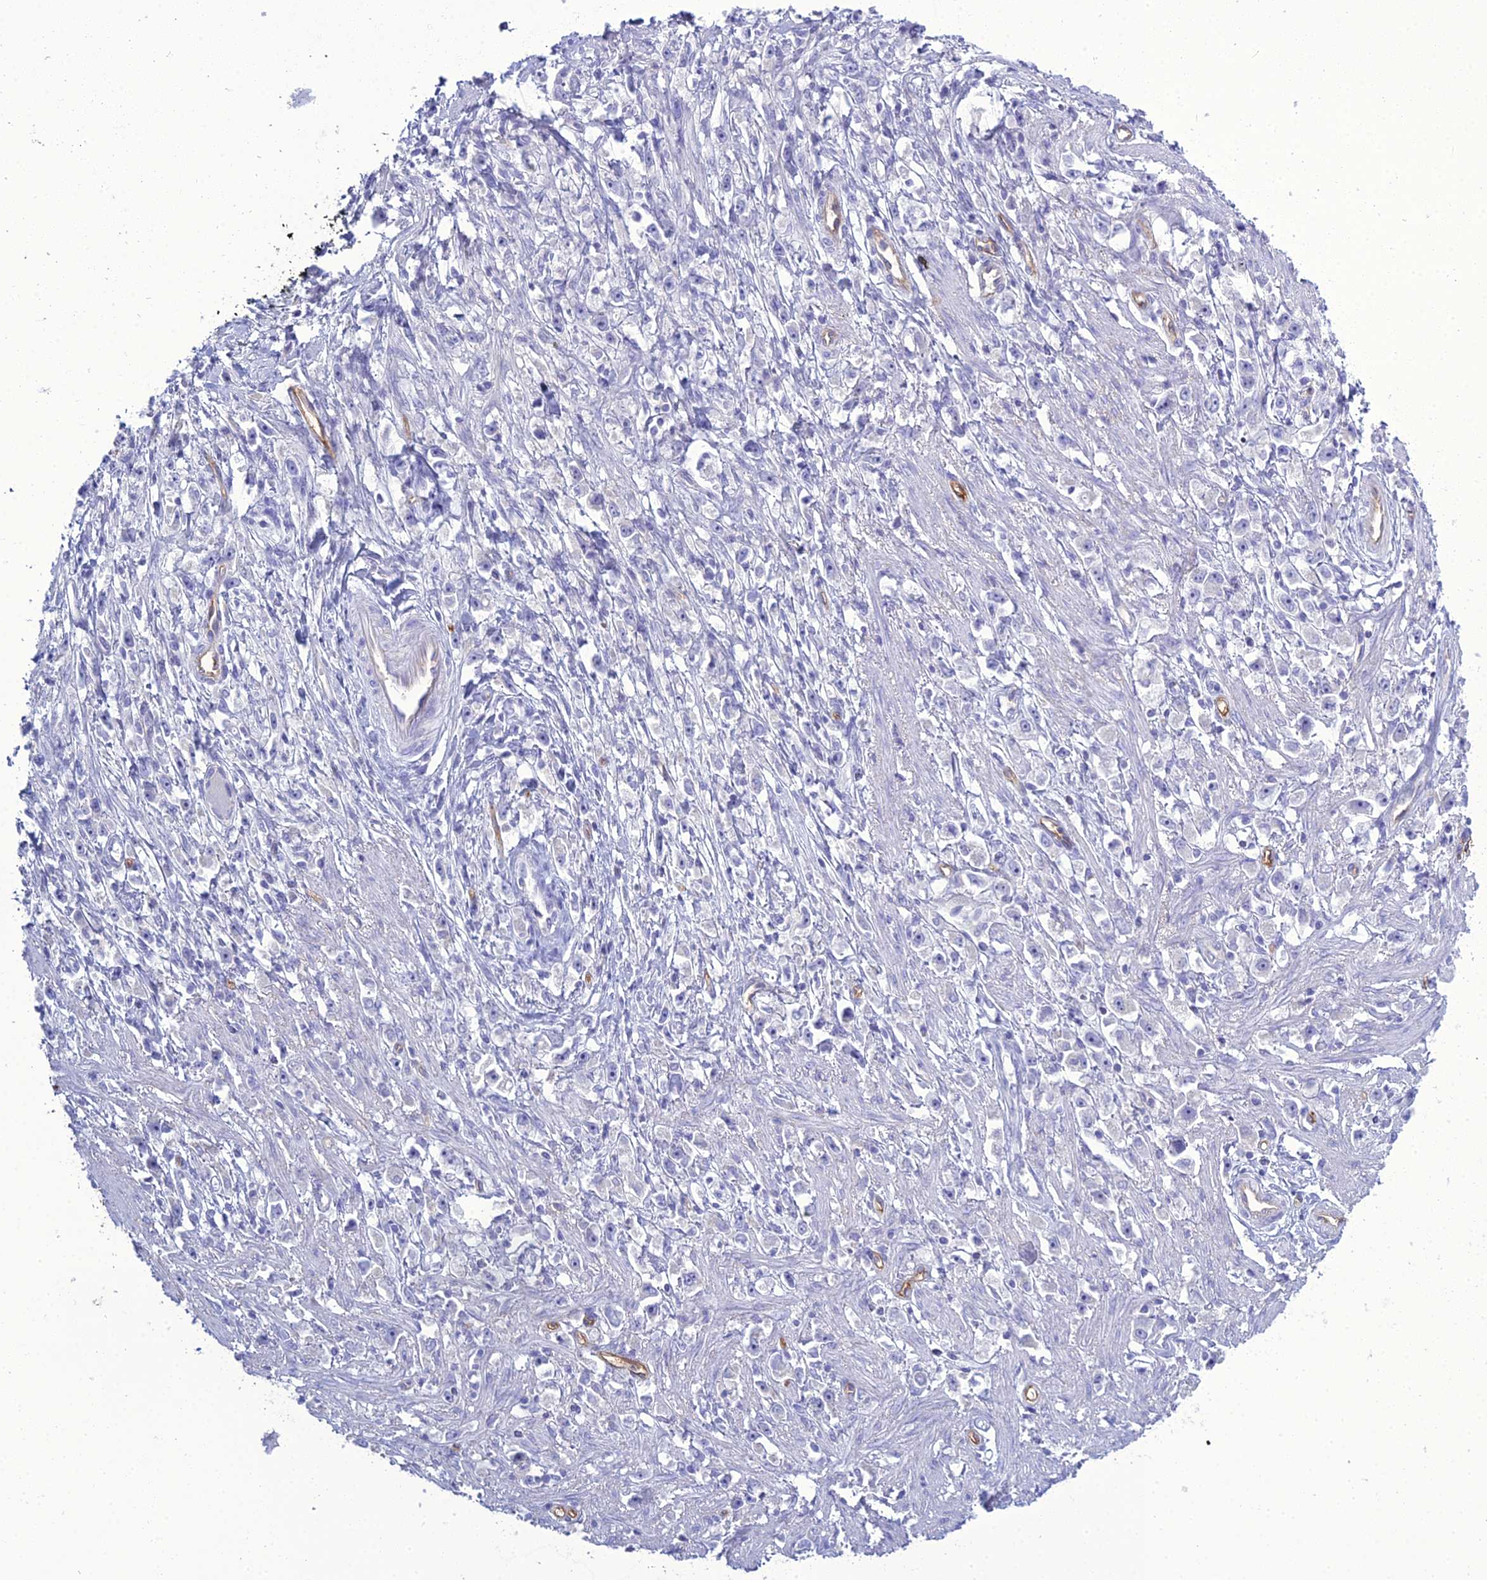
{"staining": {"intensity": "negative", "quantity": "none", "location": "none"}, "tissue": "stomach cancer", "cell_type": "Tumor cells", "image_type": "cancer", "snomed": [{"axis": "morphology", "description": "Adenocarcinoma, NOS"}, {"axis": "topography", "description": "Stomach"}], "caption": "Immunohistochemistry of adenocarcinoma (stomach) demonstrates no positivity in tumor cells.", "gene": "ACE", "patient": {"sex": "female", "age": 59}}